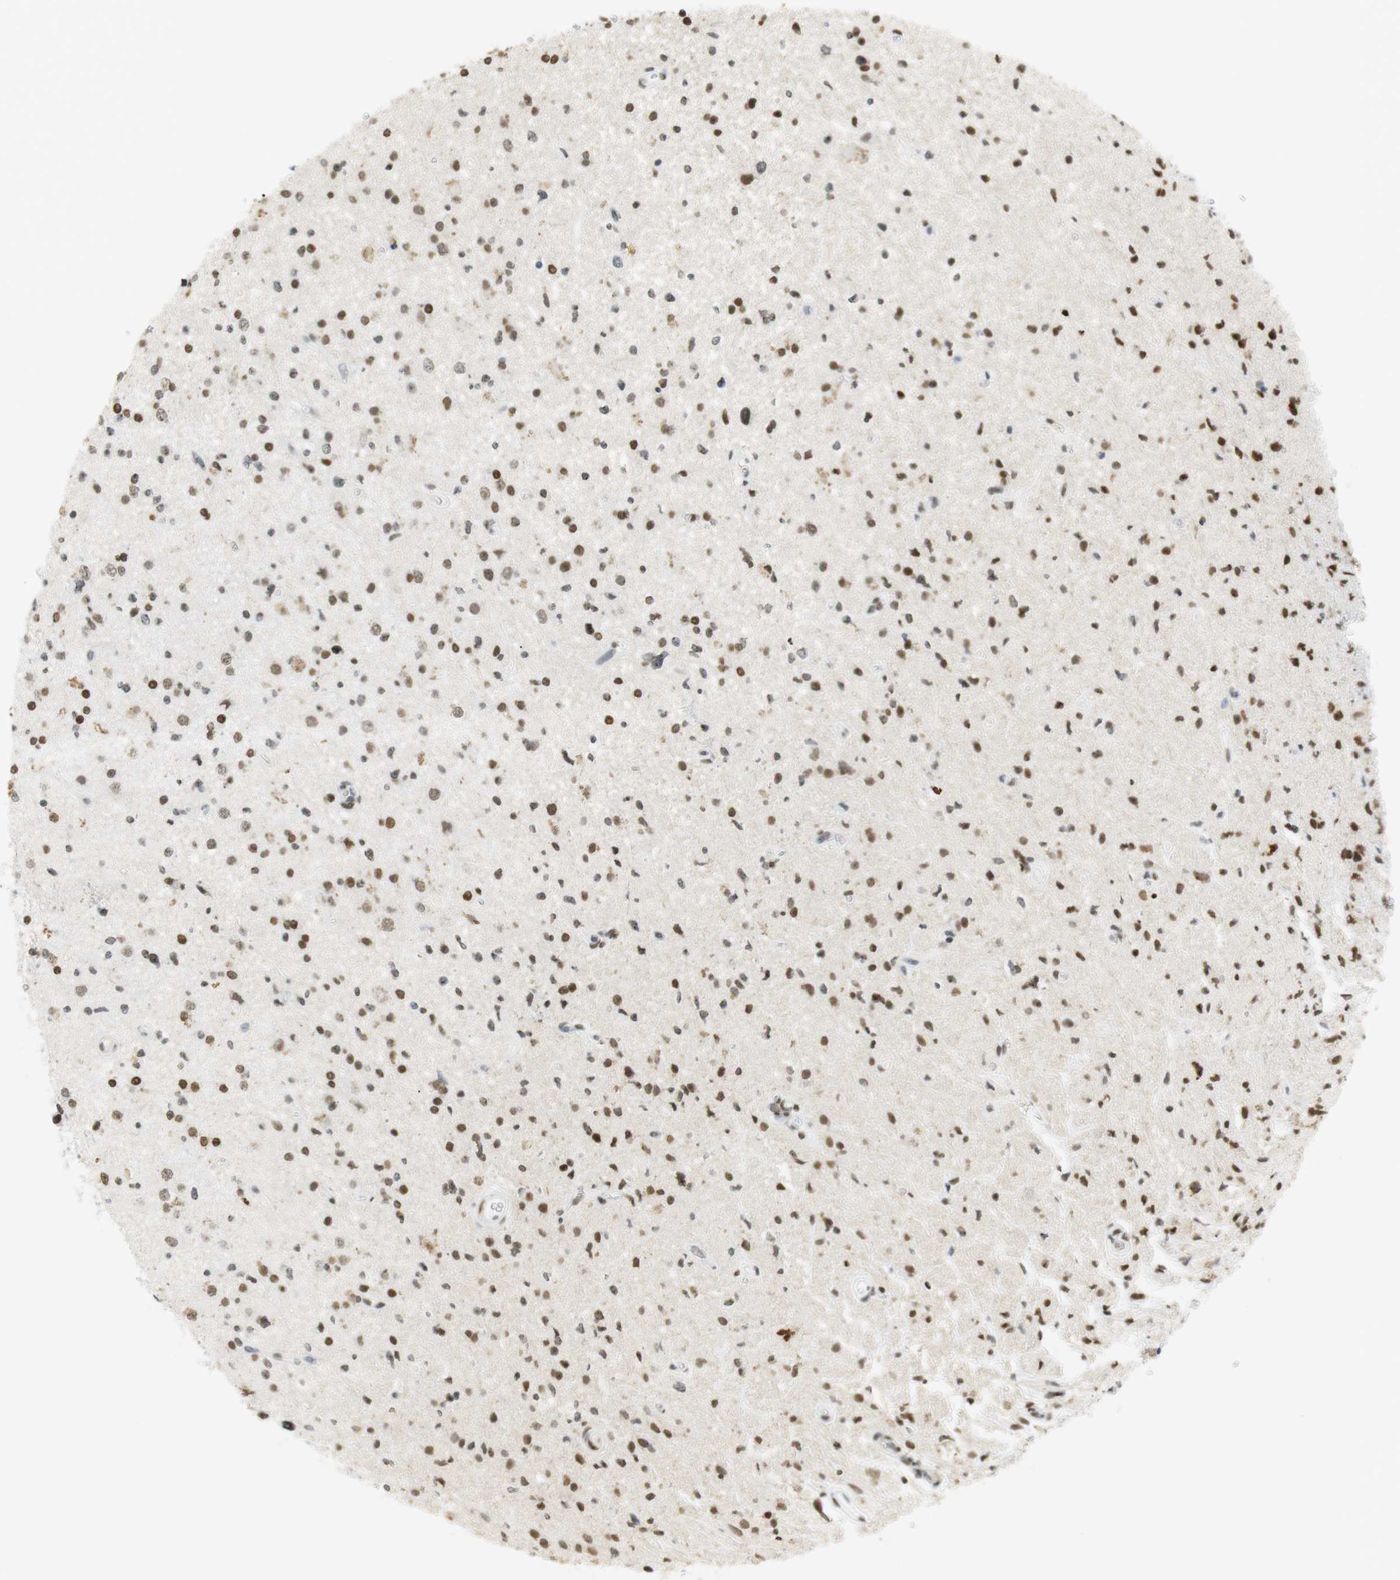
{"staining": {"intensity": "strong", "quantity": ">75%", "location": "nuclear"}, "tissue": "glioma", "cell_type": "Tumor cells", "image_type": "cancer", "snomed": [{"axis": "morphology", "description": "Glioma, malignant, High grade"}, {"axis": "topography", "description": "Brain"}], "caption": "This is an image of IHC staining of glioma, which shows strong positivity in the nuclear of tumor cells.", "gene": "BMI1", "patient": {"sex": "male", "age": 33}}